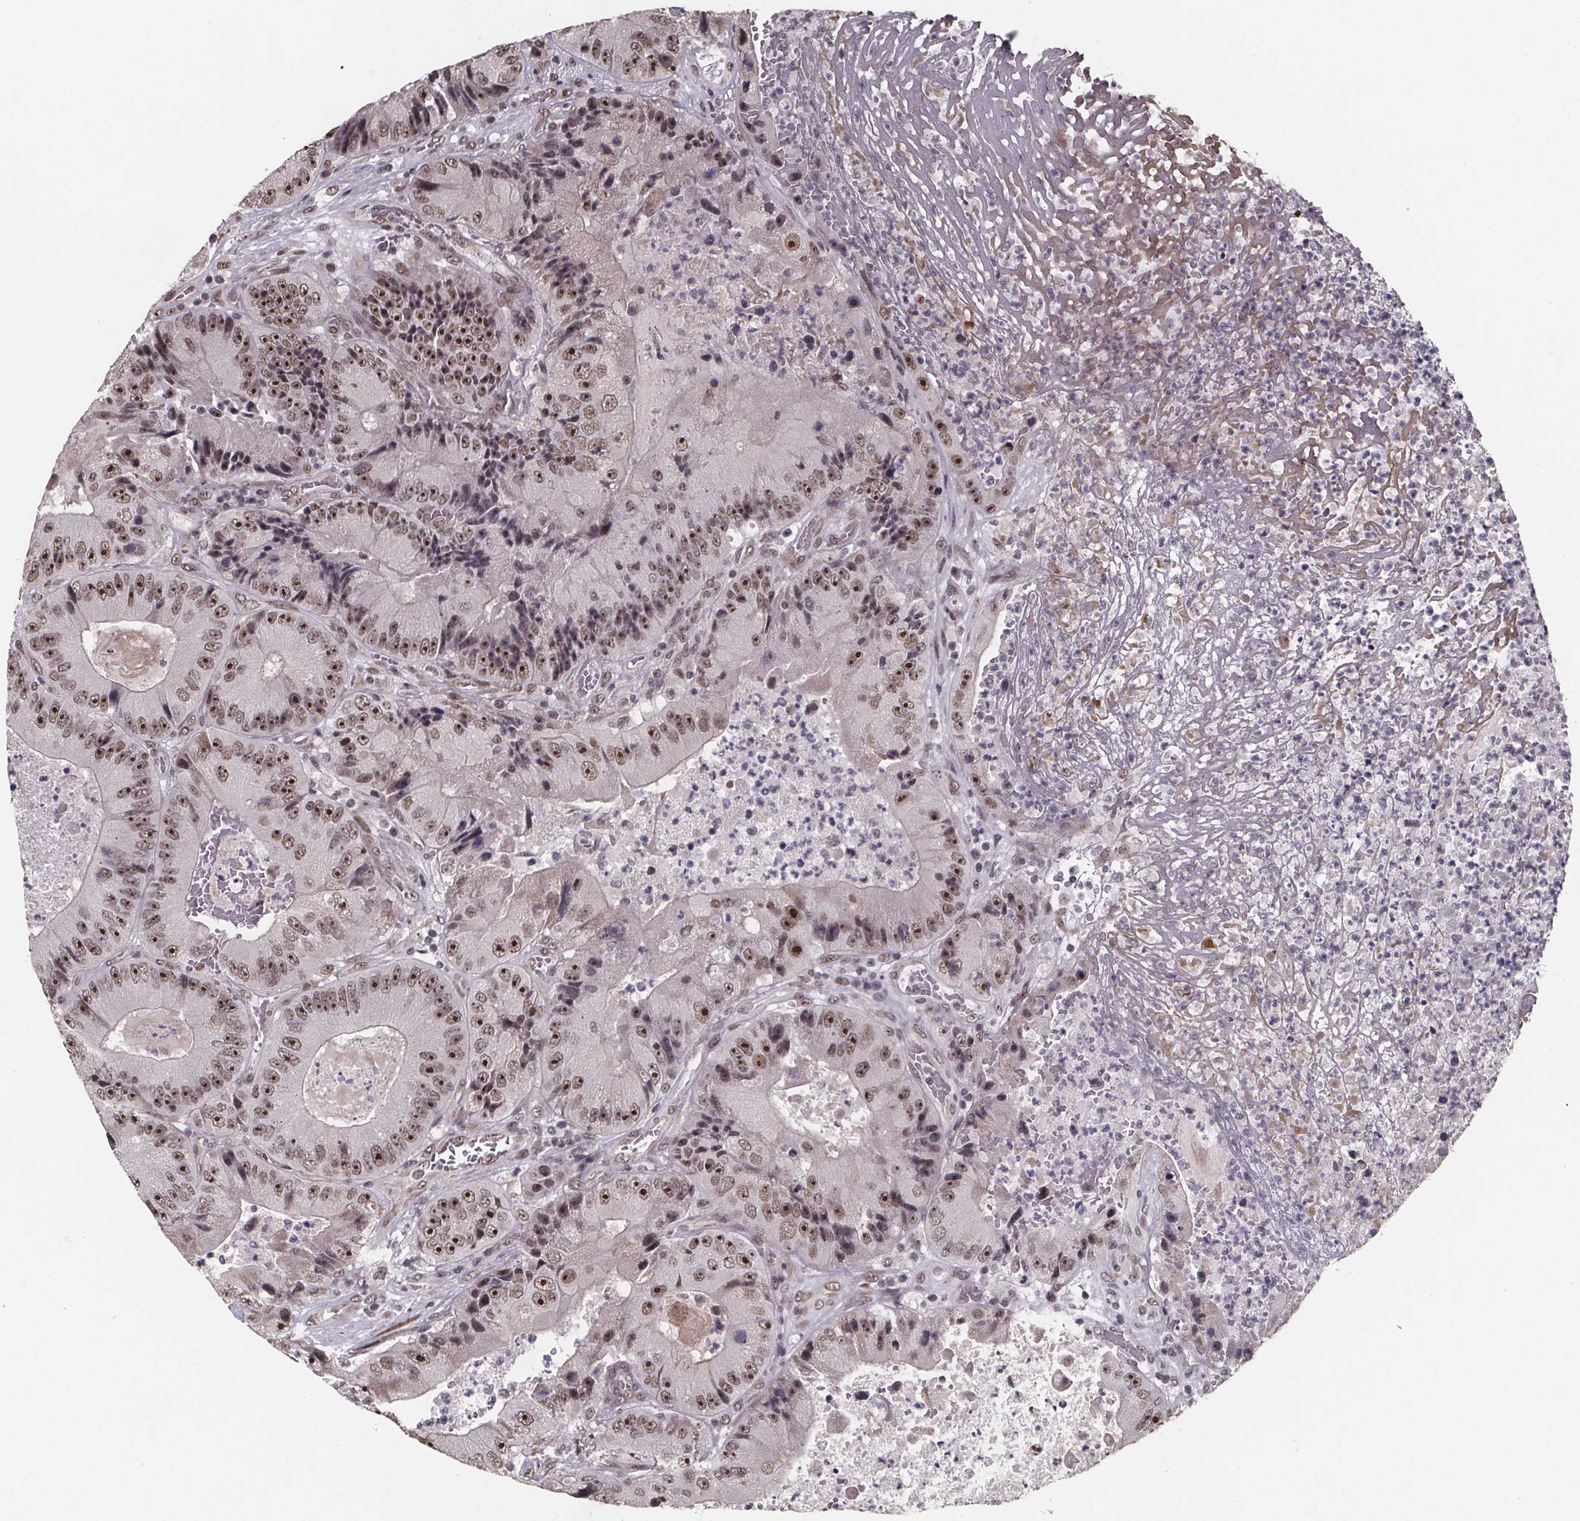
{"staining": {"intensity": "moderate", "quantity": ">75%", "location": "nuclear"}, "tissue": "colorectal cancer", "cell_type": "Tumor cells", "image_type": "cancer", "snomed": [{"axis": "morphology", "description": "Adenocarcinoma, NOS"}, {"axis": "topography", "description": "Colon"}], "caption": "Human colorectal cancer stained with a brown dye reveals moderate nuclear positive expression in approximately >75% of tumor cells.", "gene": "U2SURP", "patient": {"sex": "female", "age": 86}}